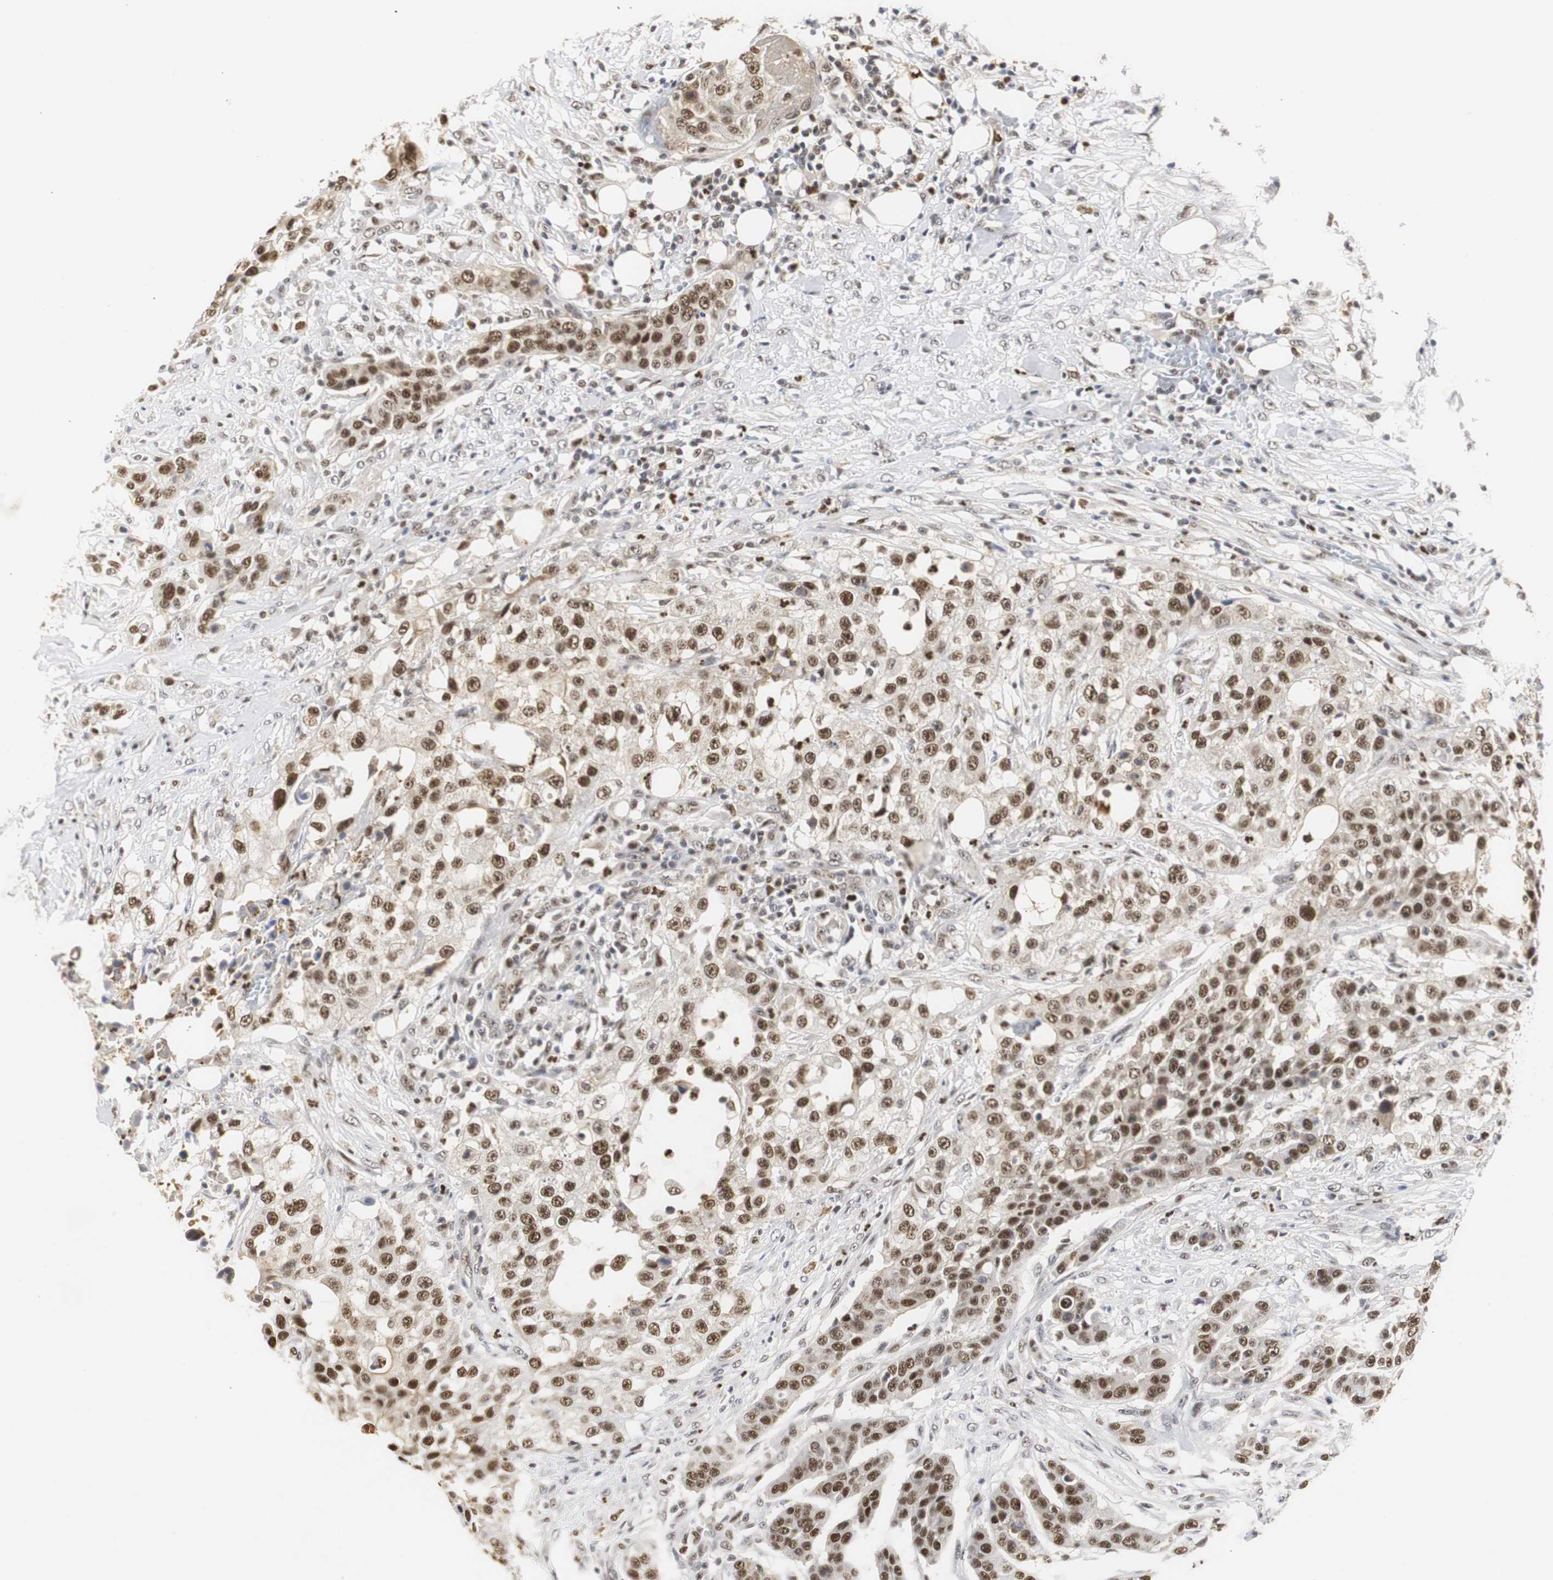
{"staining": {"intensity": "strong", "quantity": ">75%", "location": "nuclear"}, "tissue": "urothelial cancer", "cell_type": "Tumor cells", "image_type": "cancer", "snomed": [{"axis": "morphology", "description": "Urothelial carcinoma, High grade"}, {"axis": "topography", "description": "Urinary bladder"}], "caption": "This histopathology image displays immunohistochemistry staining of human urothelial cancer, with high strong nuclear staining in about >75% of tumor cells.", "gene": "ZFC3H1", "patient": {"sex": "male", "age": 74}}